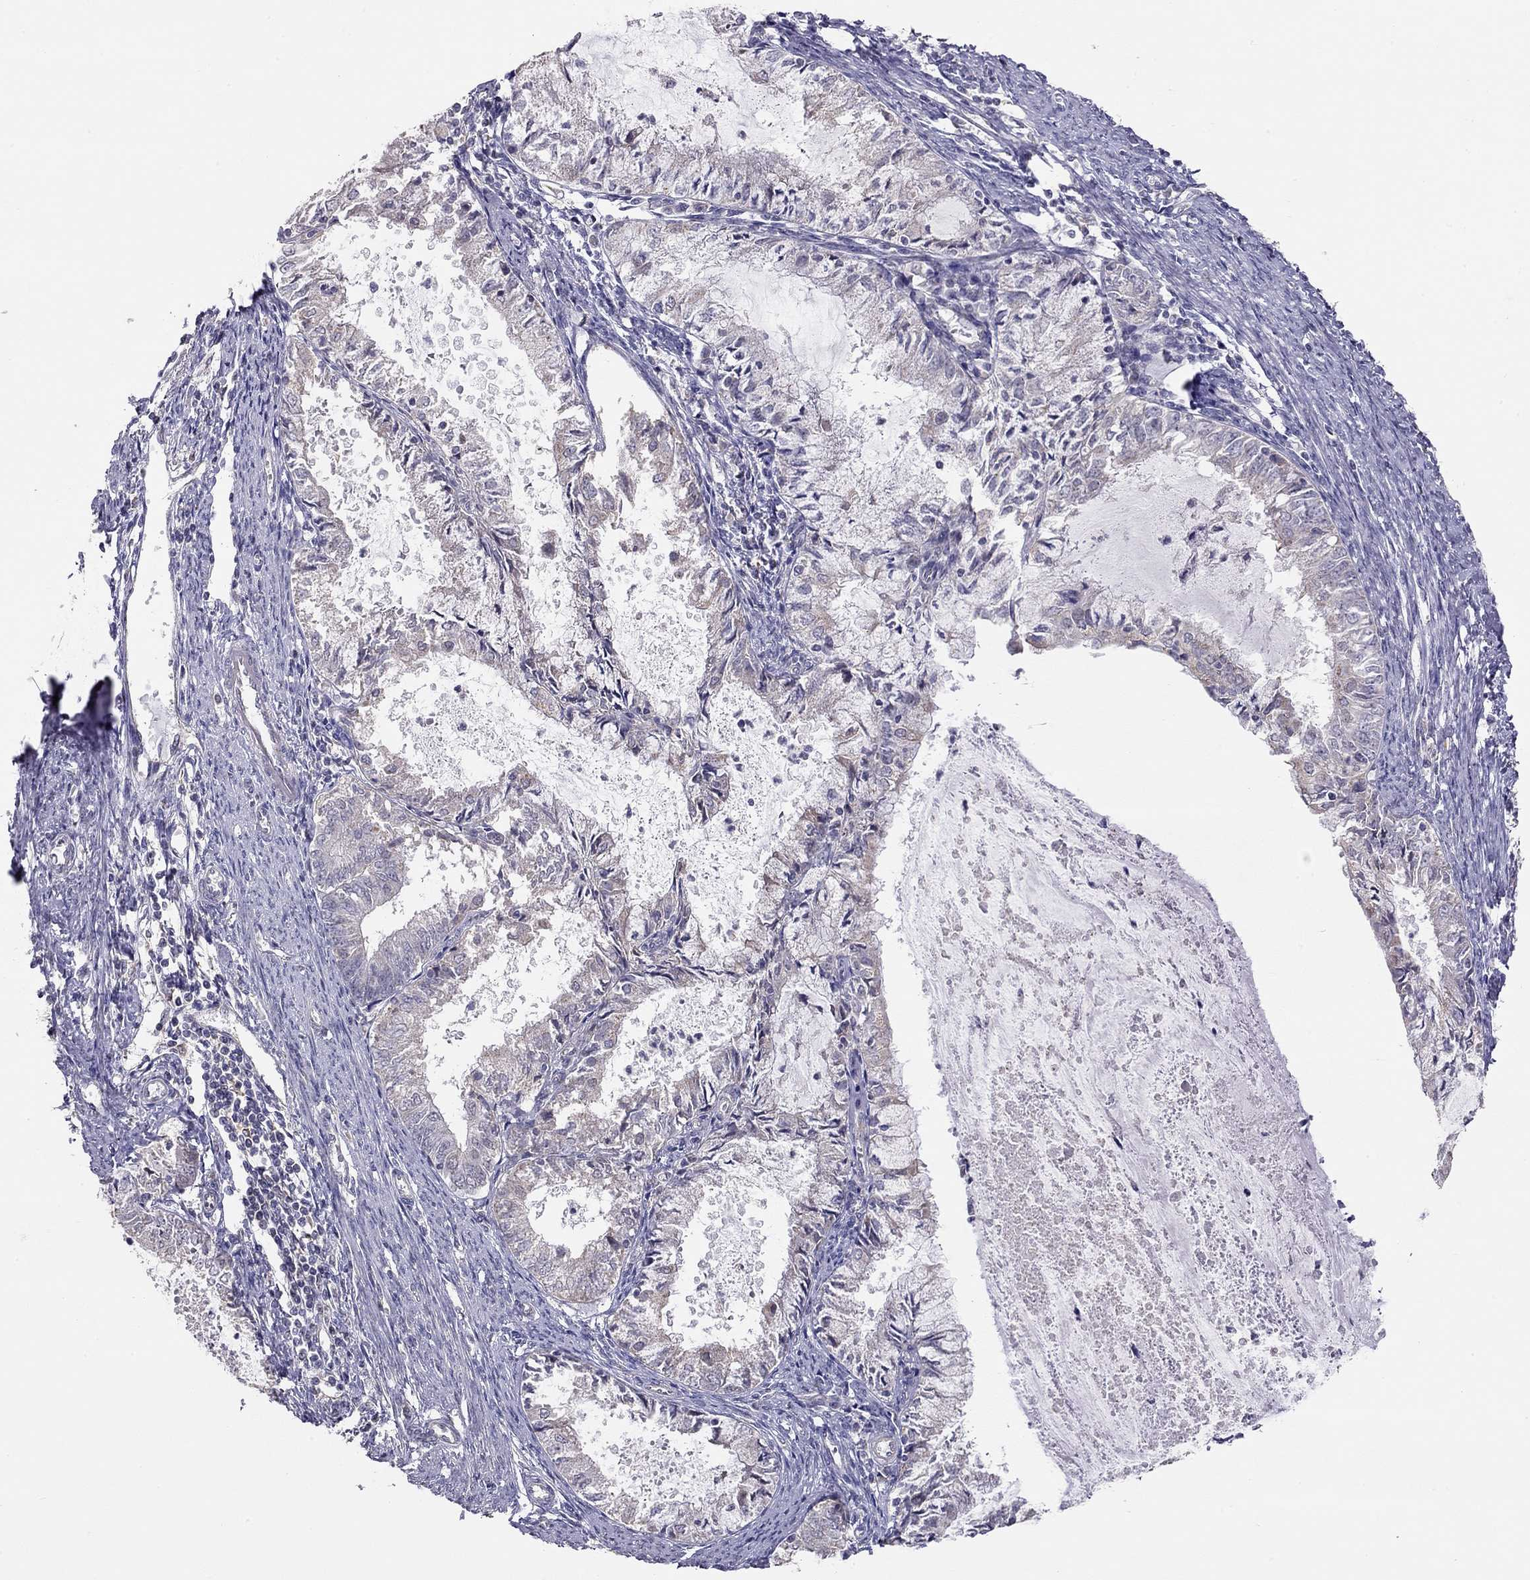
{"staining": {"intensity": "negative", "quantity": "none", "location": "none"}, "tissue": "endometrial cancer", "cell_type": "Tumor cells", "image_type": "cancer", "snomed": [{"axis": "morphology", "description": "Adenocarcinoma, NOS"}, {"axis": "topography", "description": "Endometrium"}], "caption": "Histopathology image shows no protein staining in tumor cells of adenocarcinoma (endometrial) tissue.", "gene": "LRIT3", "patient": {"sex": "female", "age": 57}}